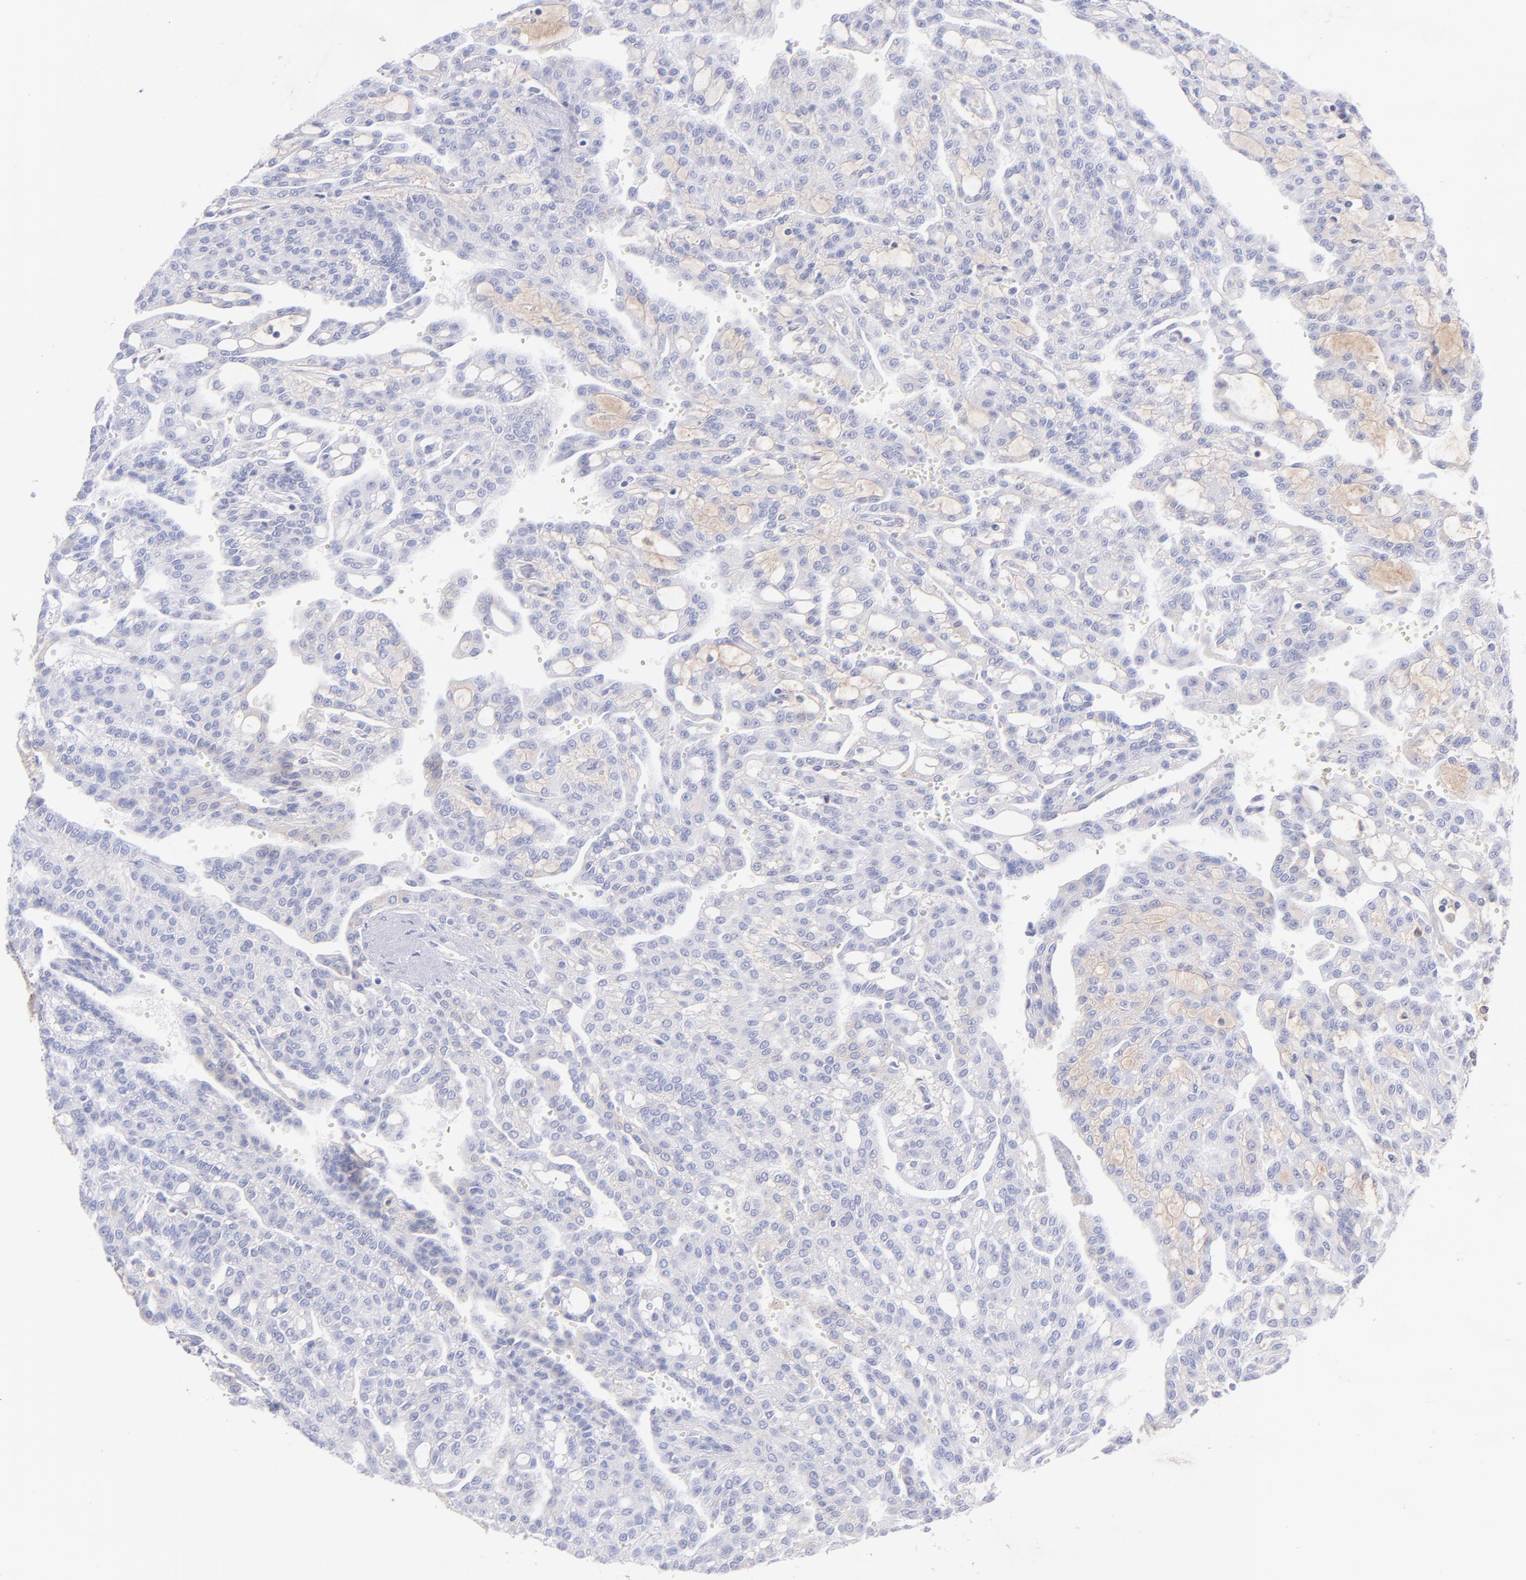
{"staining": {"intensity": "negative", "quantity": "none", "location": "none"}, "tissue": "renal cancer", "cell_type": "Tumor cells", "image_type": "cancer", "snomed": [{"axis": "morphology", "description": "Adenocarcinoma, NOS"}, {"axis": "topography", "description": "Kidney"}], "caption": "Photomicrograph shows no significant protein expression in tumor cells of renal adenocarcinoma.", "gene": "HP", "patient": {"sex": "male", "age": 63}}